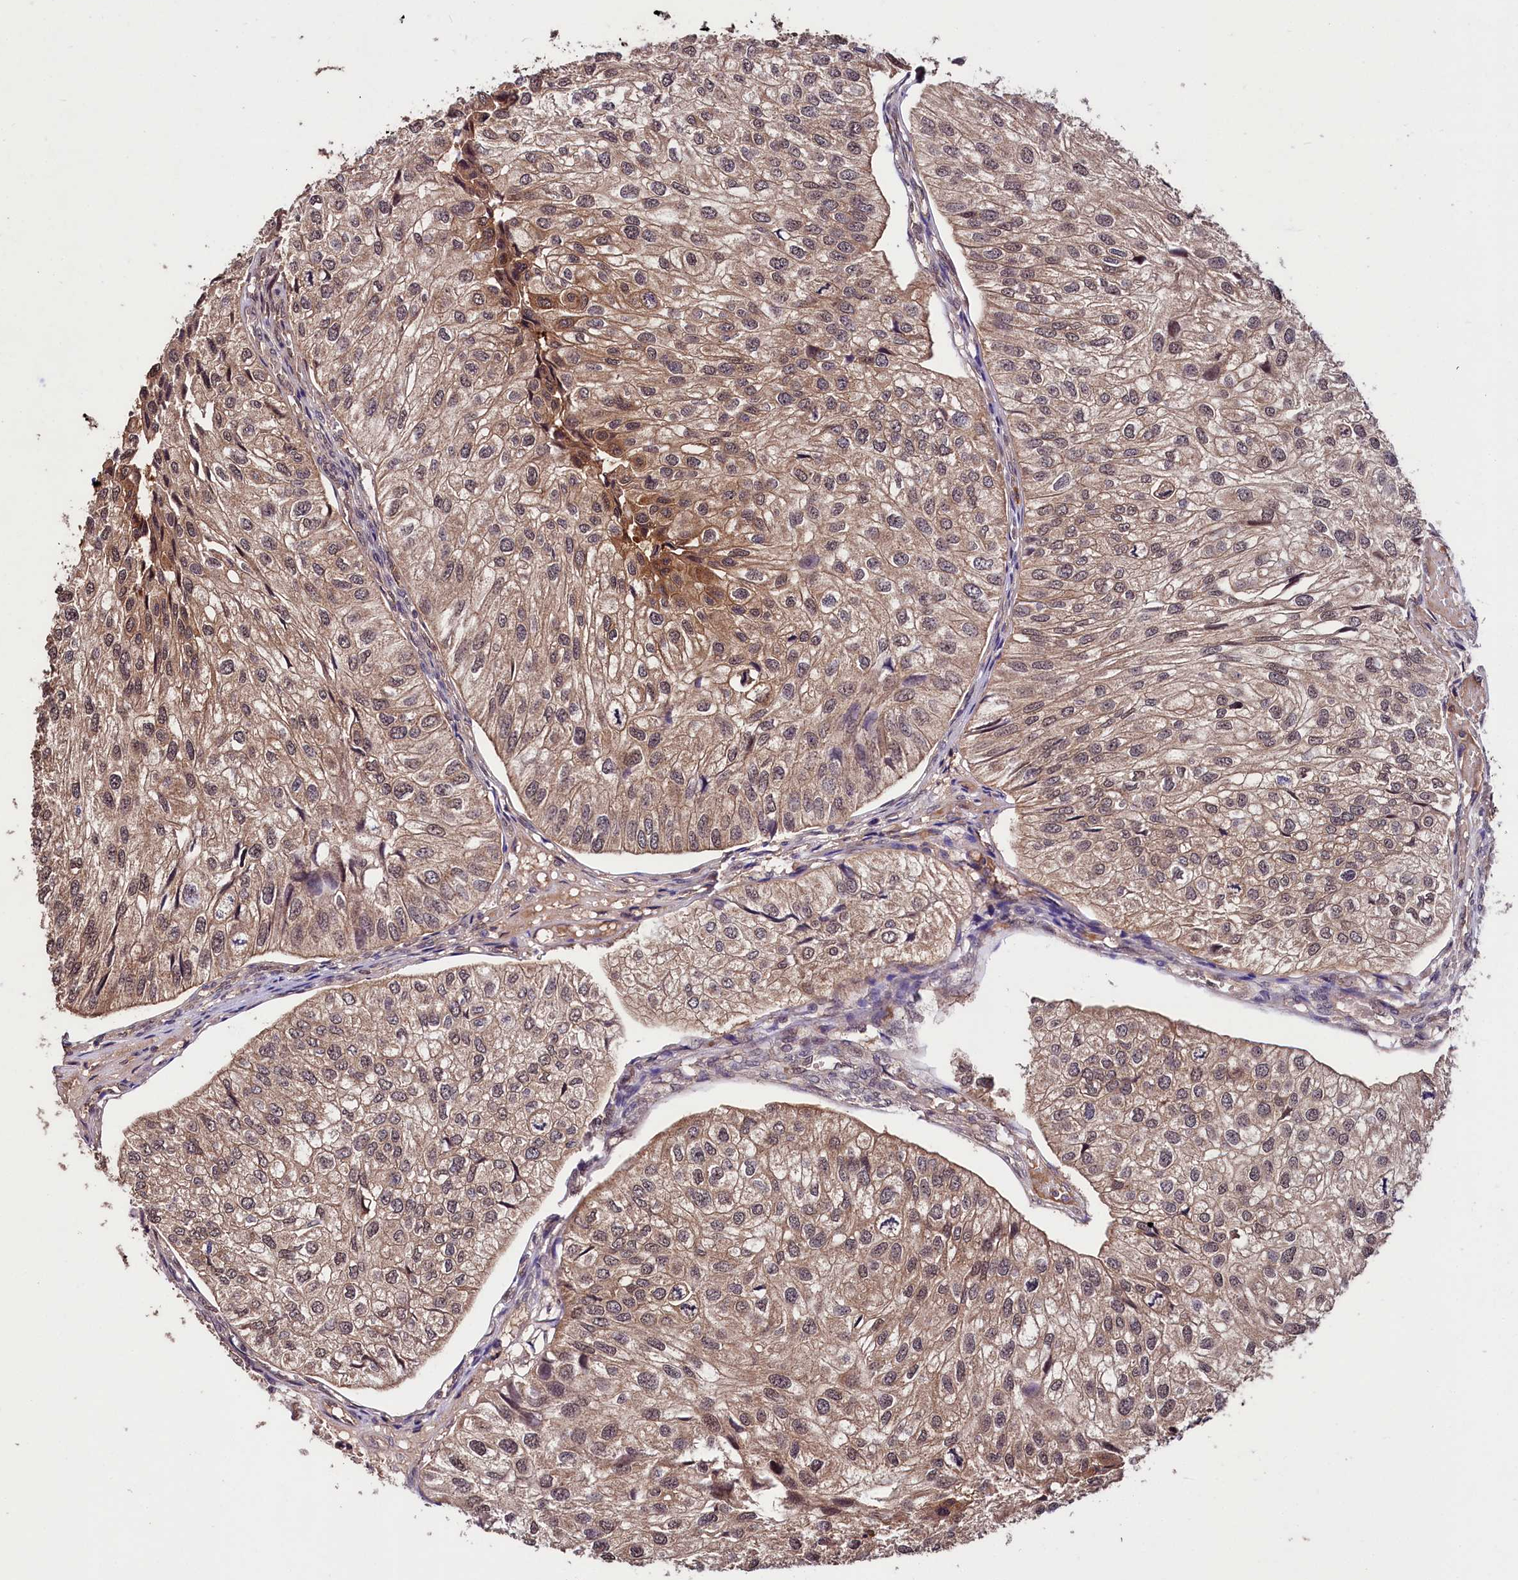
{"staining": {"intensity": "moderate", "quantity": ">75%", "location": "cytoplasmic/membranous,nuclear"}, "tissue": "urothelial cancer", "cell_type": "Tumor cells", "image_type": "cancer", "snomed": [{"axis": "morphology", "description": "Urothelial carcinoma, Low grade"}, {"axis": "topography", "description": "Urinary bladder"}], "caption": "There is medium levels of moderate cytoplasmic/membranous and nuclear positivity in tumor cells of urothelial carcinoma (low-grade), as demonstrated by immunohistochemical staining (brown color).", "gene": "KLRB1", "patient": {"sex": "female", "age": 89}}